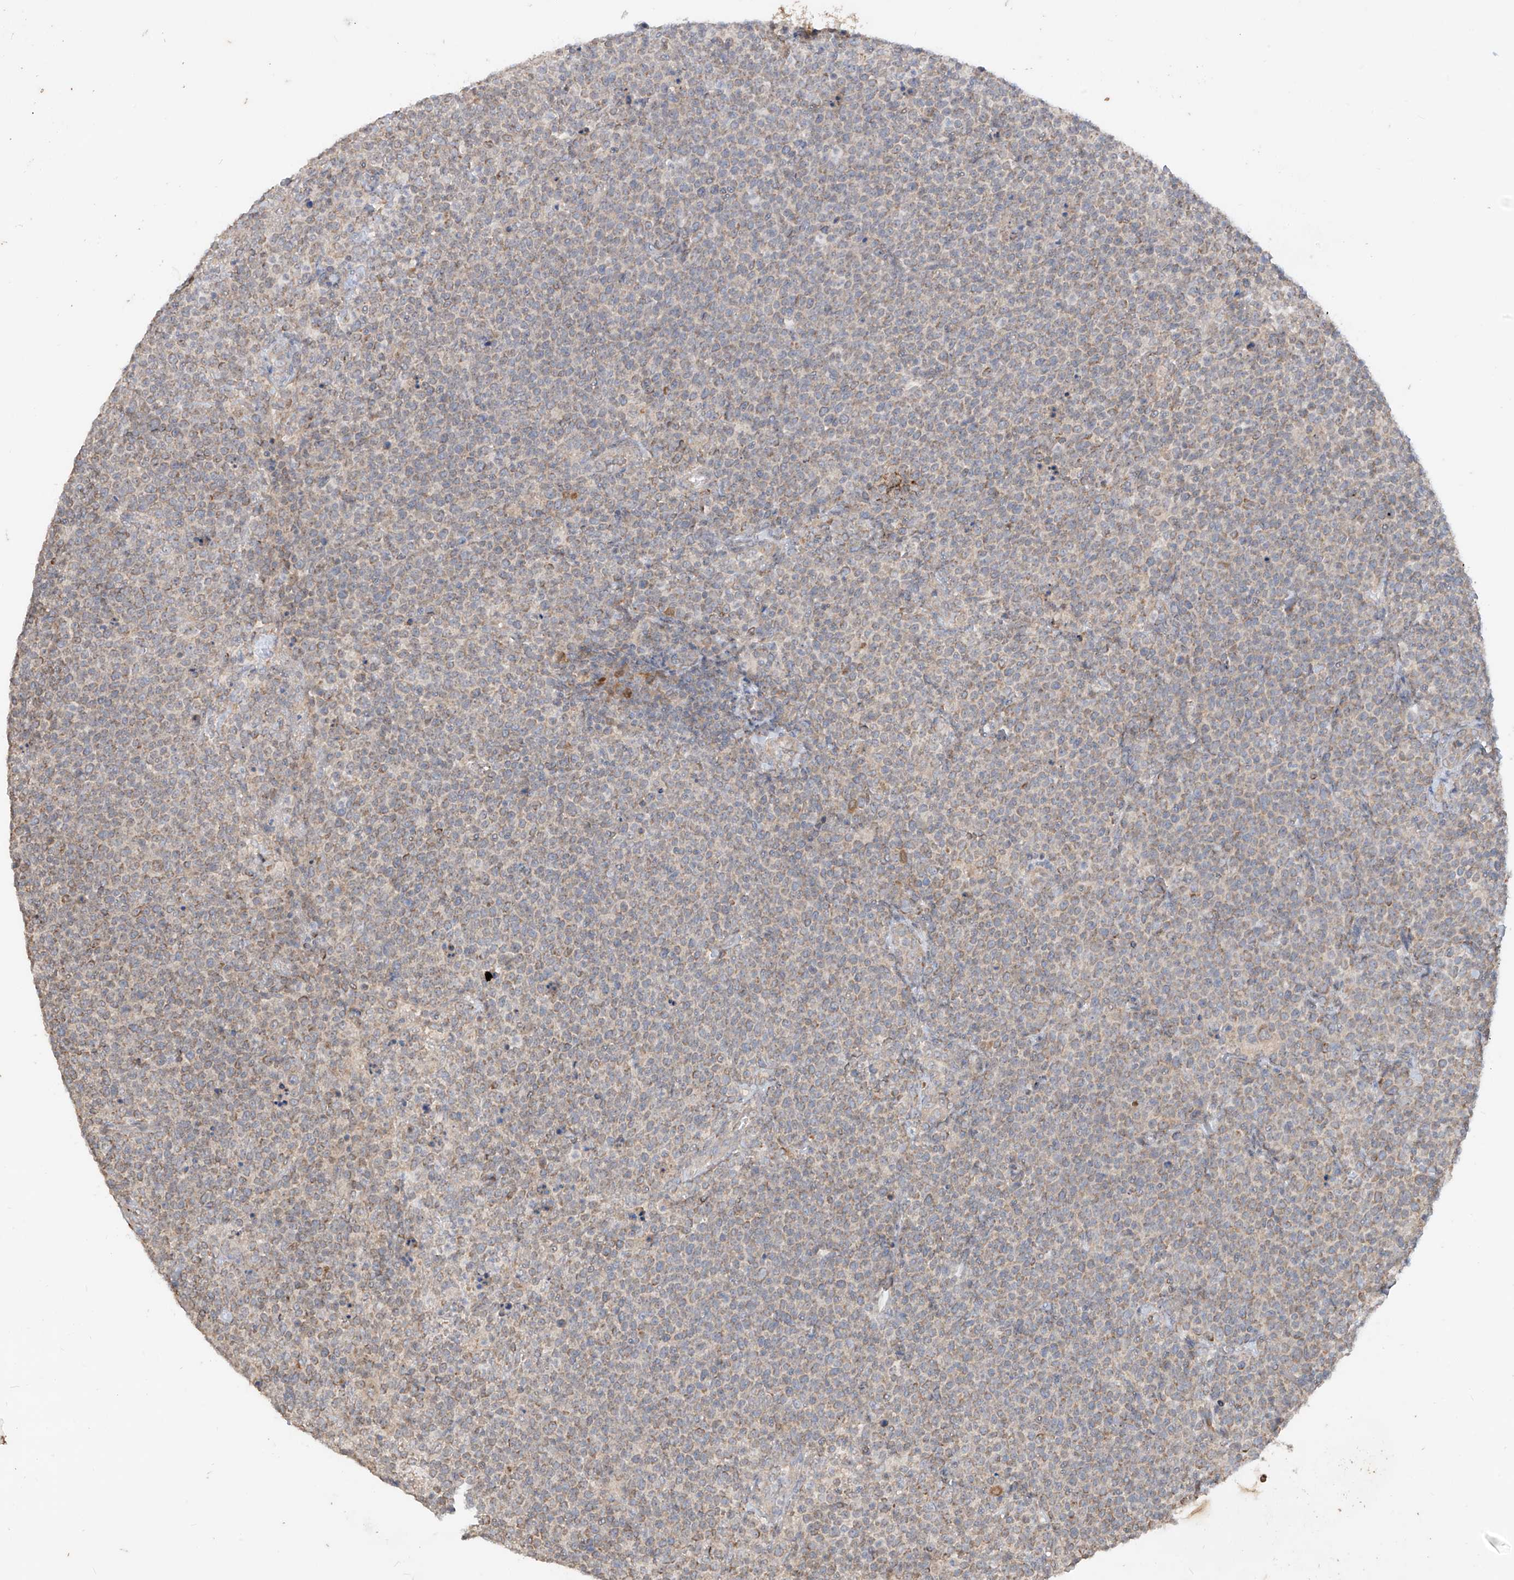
{"staining": {"intensity": "weak", "quantity": "<25%", "location": "cytoplasmic/membranous"}, "tissue": "lymphoma", "cell_type": "Tumor cells", "image_type": "cancer", "snomed": [{"axis": "morphology", "description": "Malignant lymphoma, non-Hodgkin's type, High grade"}, {"axis": "topography", "description": "Lymph node"}], "caption": "High-grade malignant lymphoma, non-Hodgkin's type was stained to show a protein in brown. There is no significant staining in tumor cells. (Immunohistochemistry (ihc), brightfield microscopy, high magnification).", "gene": "MTUS2", "patient": {"sex": "male", "age": 61}}